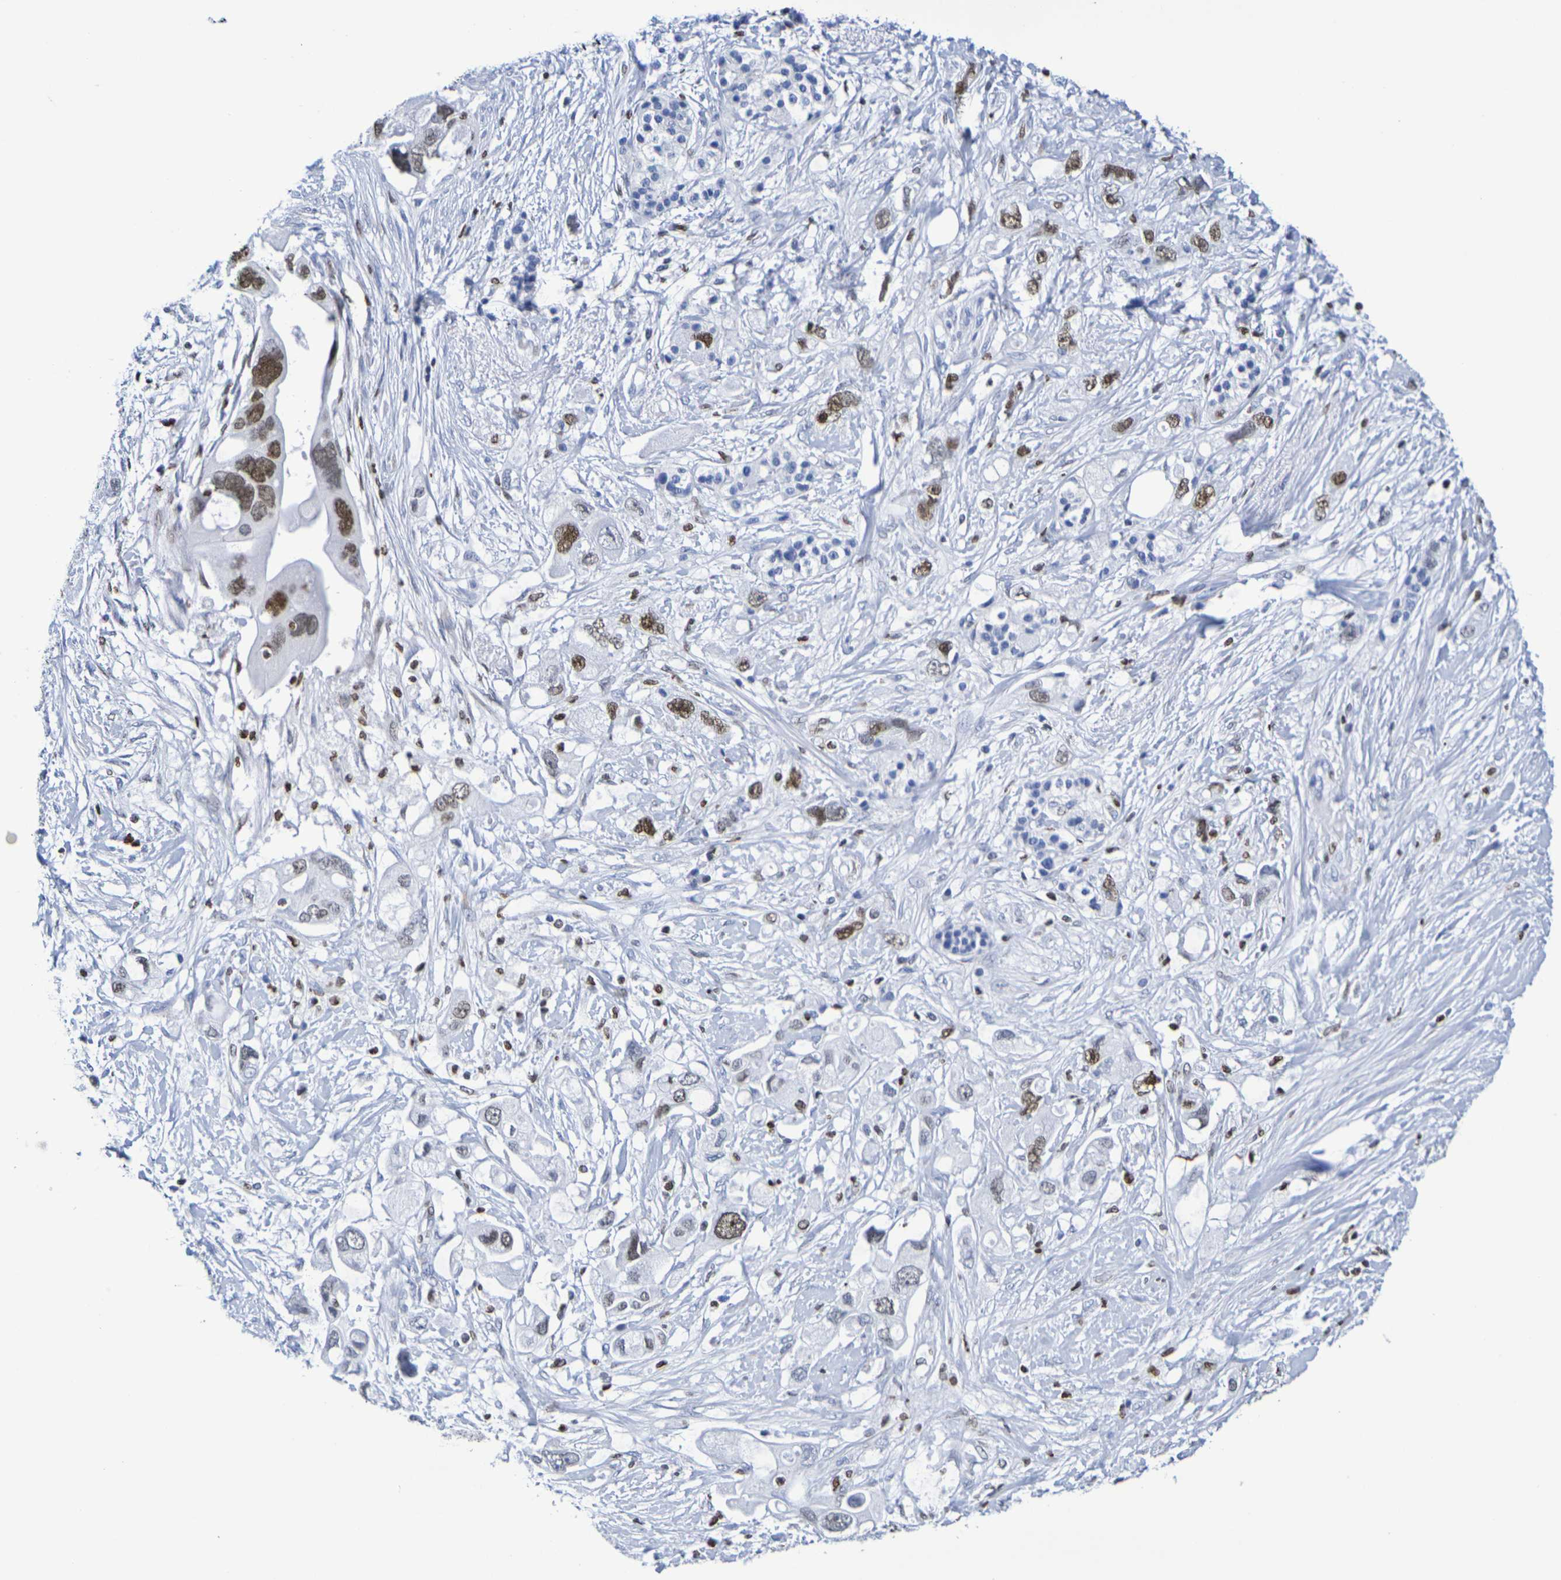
{"staining": {"intensity": "moderate", "quantity": "25%-75%", "location": "nuclear"}, "tissue": "pancreatic cancer", "cell_type": "Tumor cells", "image_type": "cancer", "snomed": [{"axis": "morphology", "description": "Adenocarcinoma, NOS"}, {"axis": "topography", "description": "Pancreas"}], "caption": "Adenocarcinoma (pancreatic) was stained to show a protein in brown. There is medium levels of moderate nuclear expression in about 25%-75% of tumor cells.", "gene": "H1-5", "patient": {"sex": "female", "age": 56}}